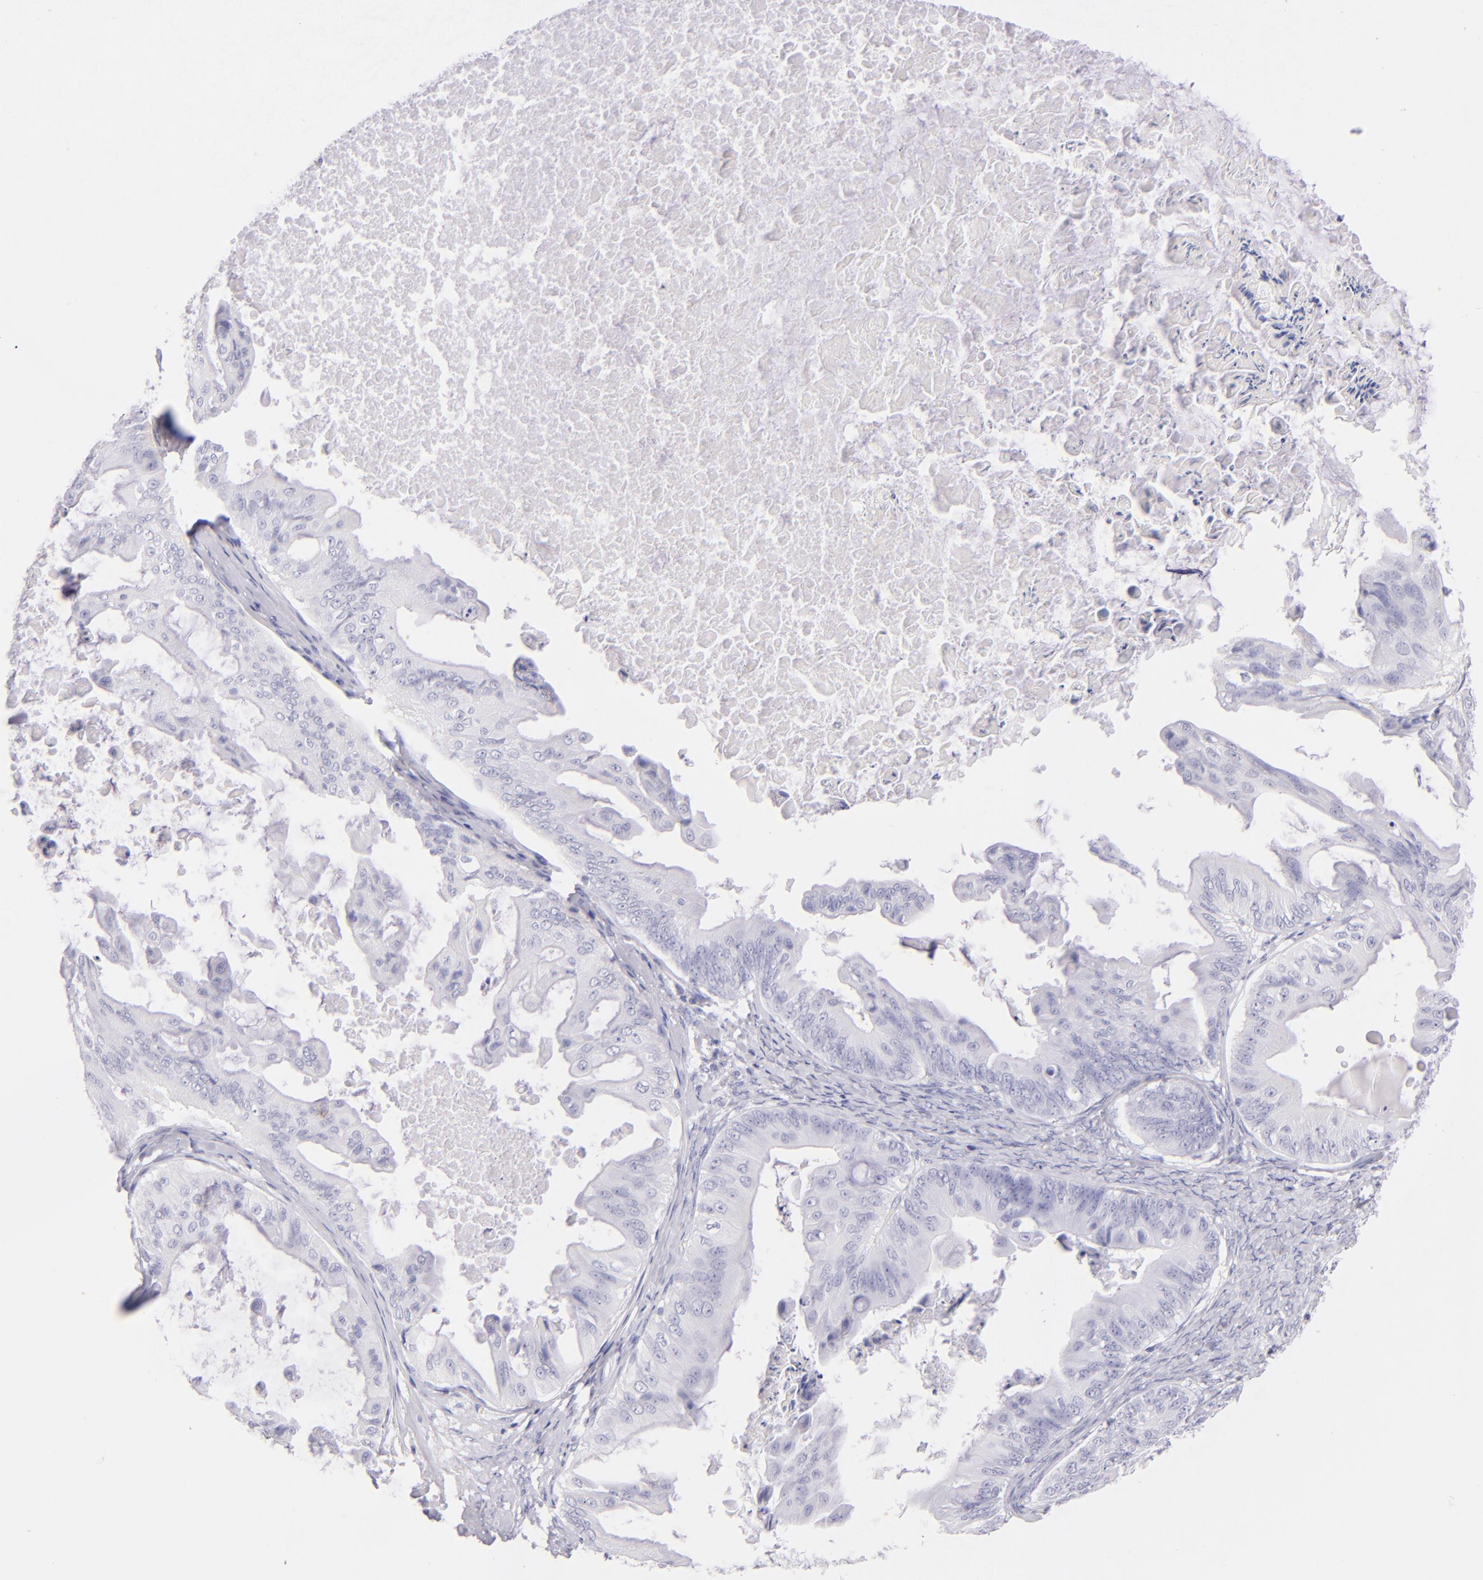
{"staining": {"intensity": "negative", "quantity": "none", "location": "none"}, "tissue": "ovarian cancer", "cell_type": "Tumor cells", "image_type": "cancer", "snomed": [{"axis": "morphology", "description": "Cystadenocarcinoma, mucinous, NOS"}, {"axis": "topography", "description": "Ovary"}], "caption": "This image is of ovarian cancer (mucinous cystadenocarcinoma) stained with immunohistochemistry (IHC) to label a protein in brown with the nuclei are counter-stained blue. There is no staining in tumor cells.", "gene": "SDC1", "patient": {"sex": "female", "age": 37}}